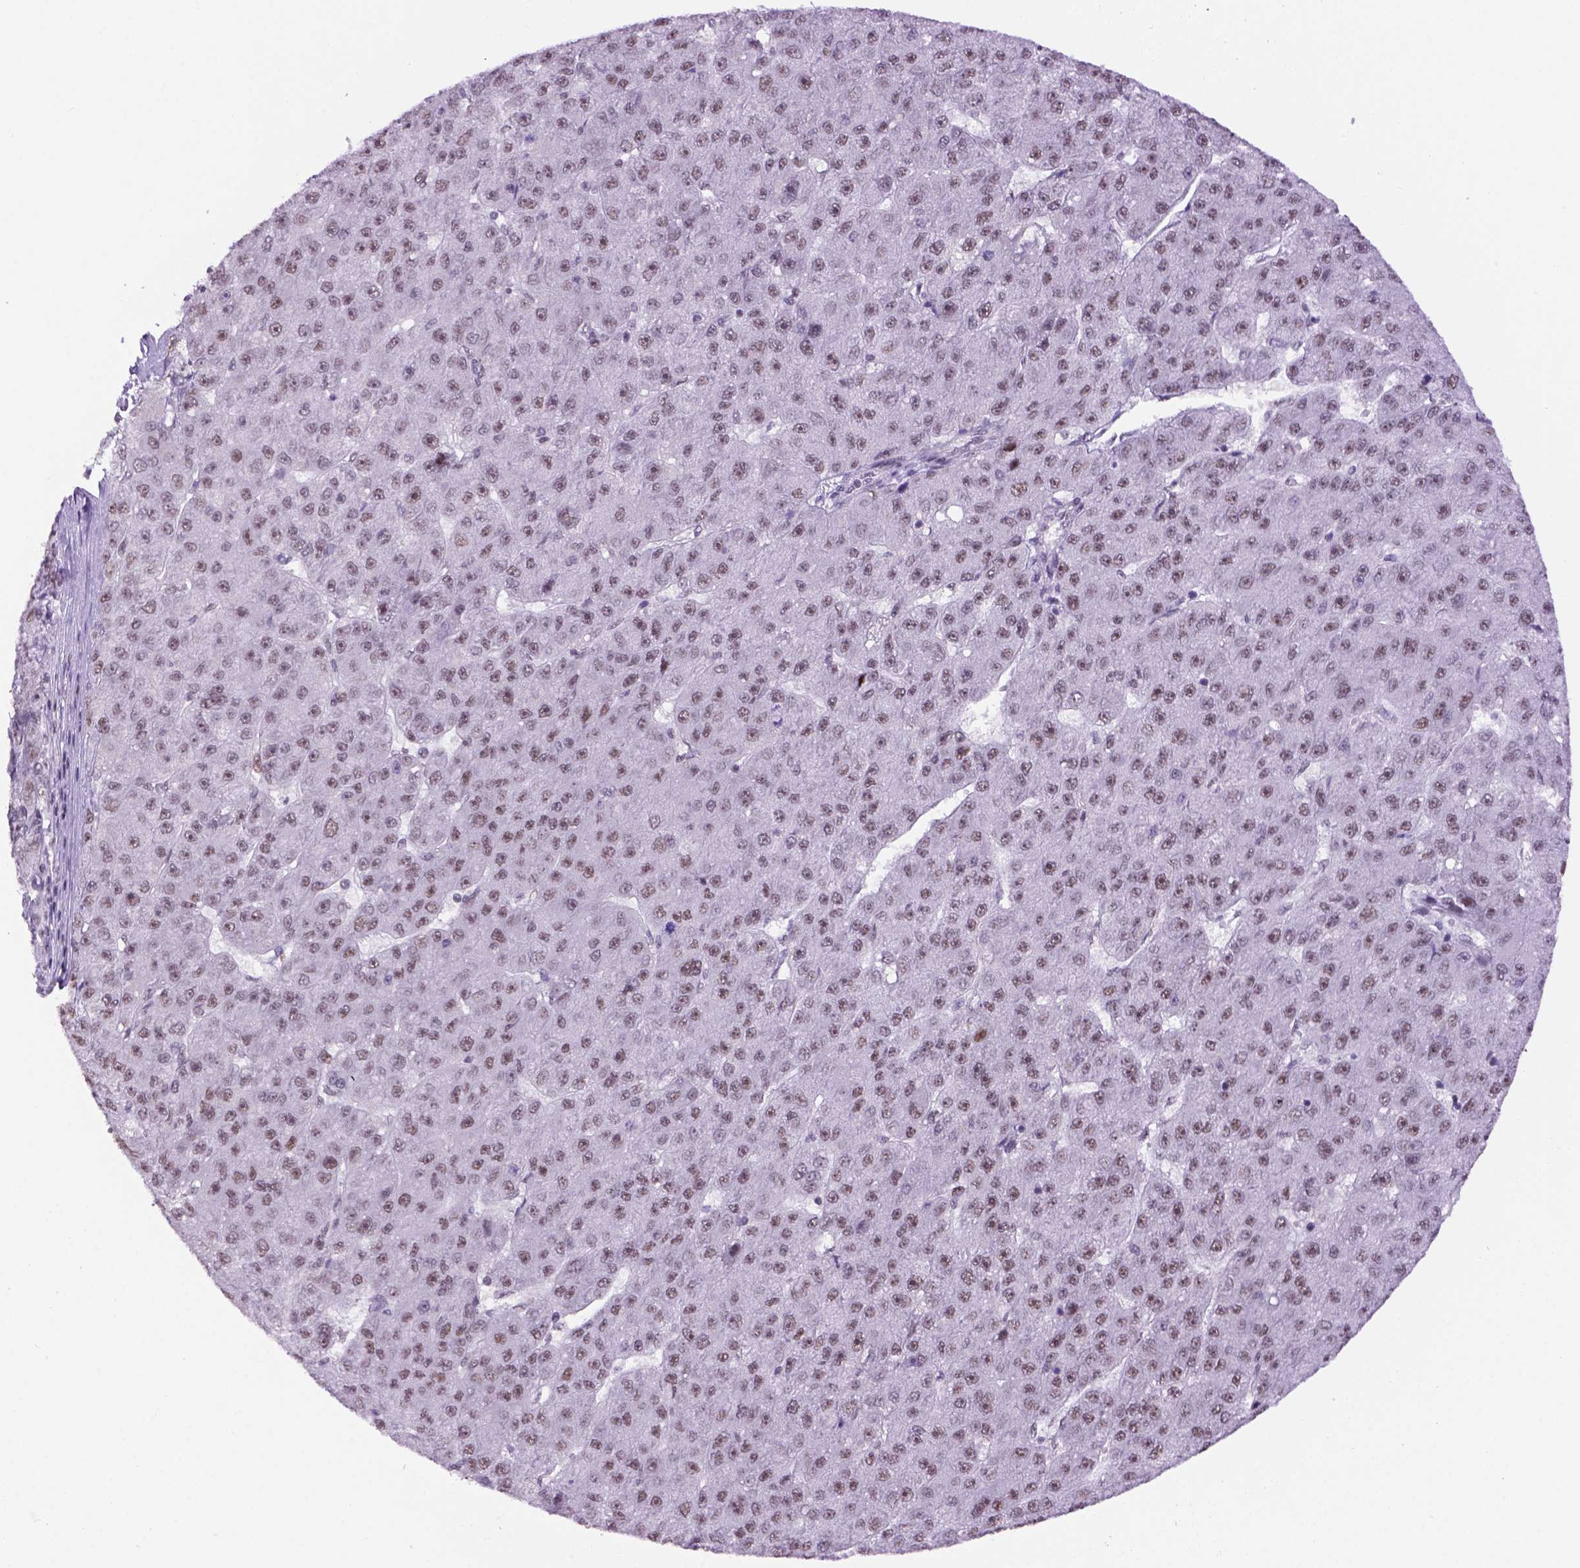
{"staining": {"intensity": "moderate", "quantity": "<25%", "location": "nuclear"}, "tissue": "liver cancer", "cell_type": "Tumor cells", "image_type": "cancer", "snomed": [{"axis": "morphology", "description": "Carcinoma, Hepatocellular, NOS"}, {"axis": "topography", "description": "Liver"}], "caption": "Liver cancer (hepatocellular carcinoma) tissue displays moderate nuclear positivity in approximately <25% of tumor cells, visualized by immunohistochemistry.", "gene": "TBPL1", "patient": {"sex": "male", "age": 67}}